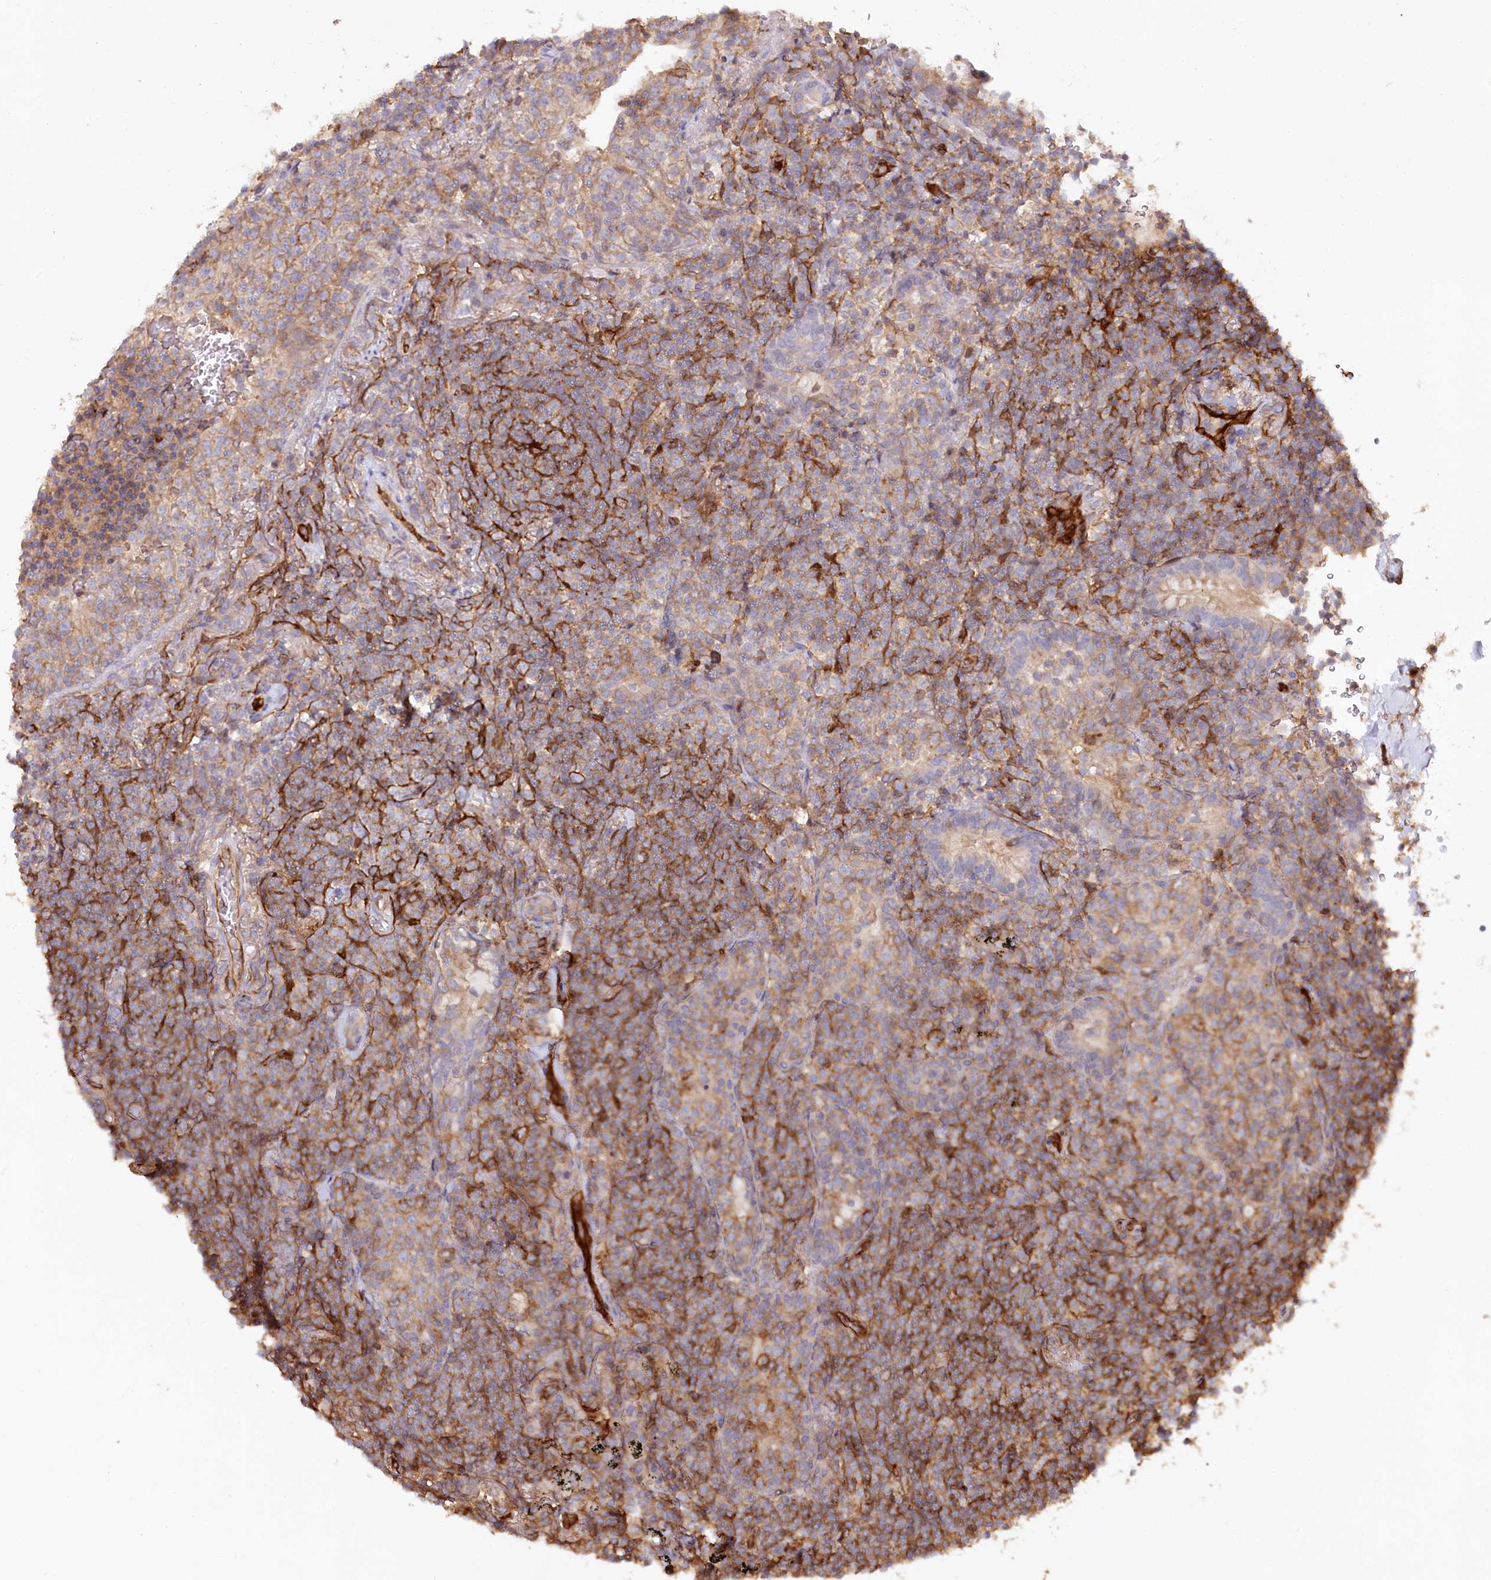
{"staining": {"intensity": "strong", "quantity": "25%-75%", "location": "cytoplasmic/membranous"}, "tissue": "lymphoma", "cell_type": "Tumor cells", "image_type": "cancer", "snomed": [{"axis": "morphology", "description": "Malignant lymphoma, non-Hodgkin's type, Low grade"}, {"axis": "topography", "description": "Lung"}], "caption": "Malignant lymphoma, non-Hodgkin's type (low-grade) stained for a protein exhibits strong cytoplasmic/membranous positivity in tumor cells.", "gene": "RBP5", "patient": {"sex": "female", "age": 71}}